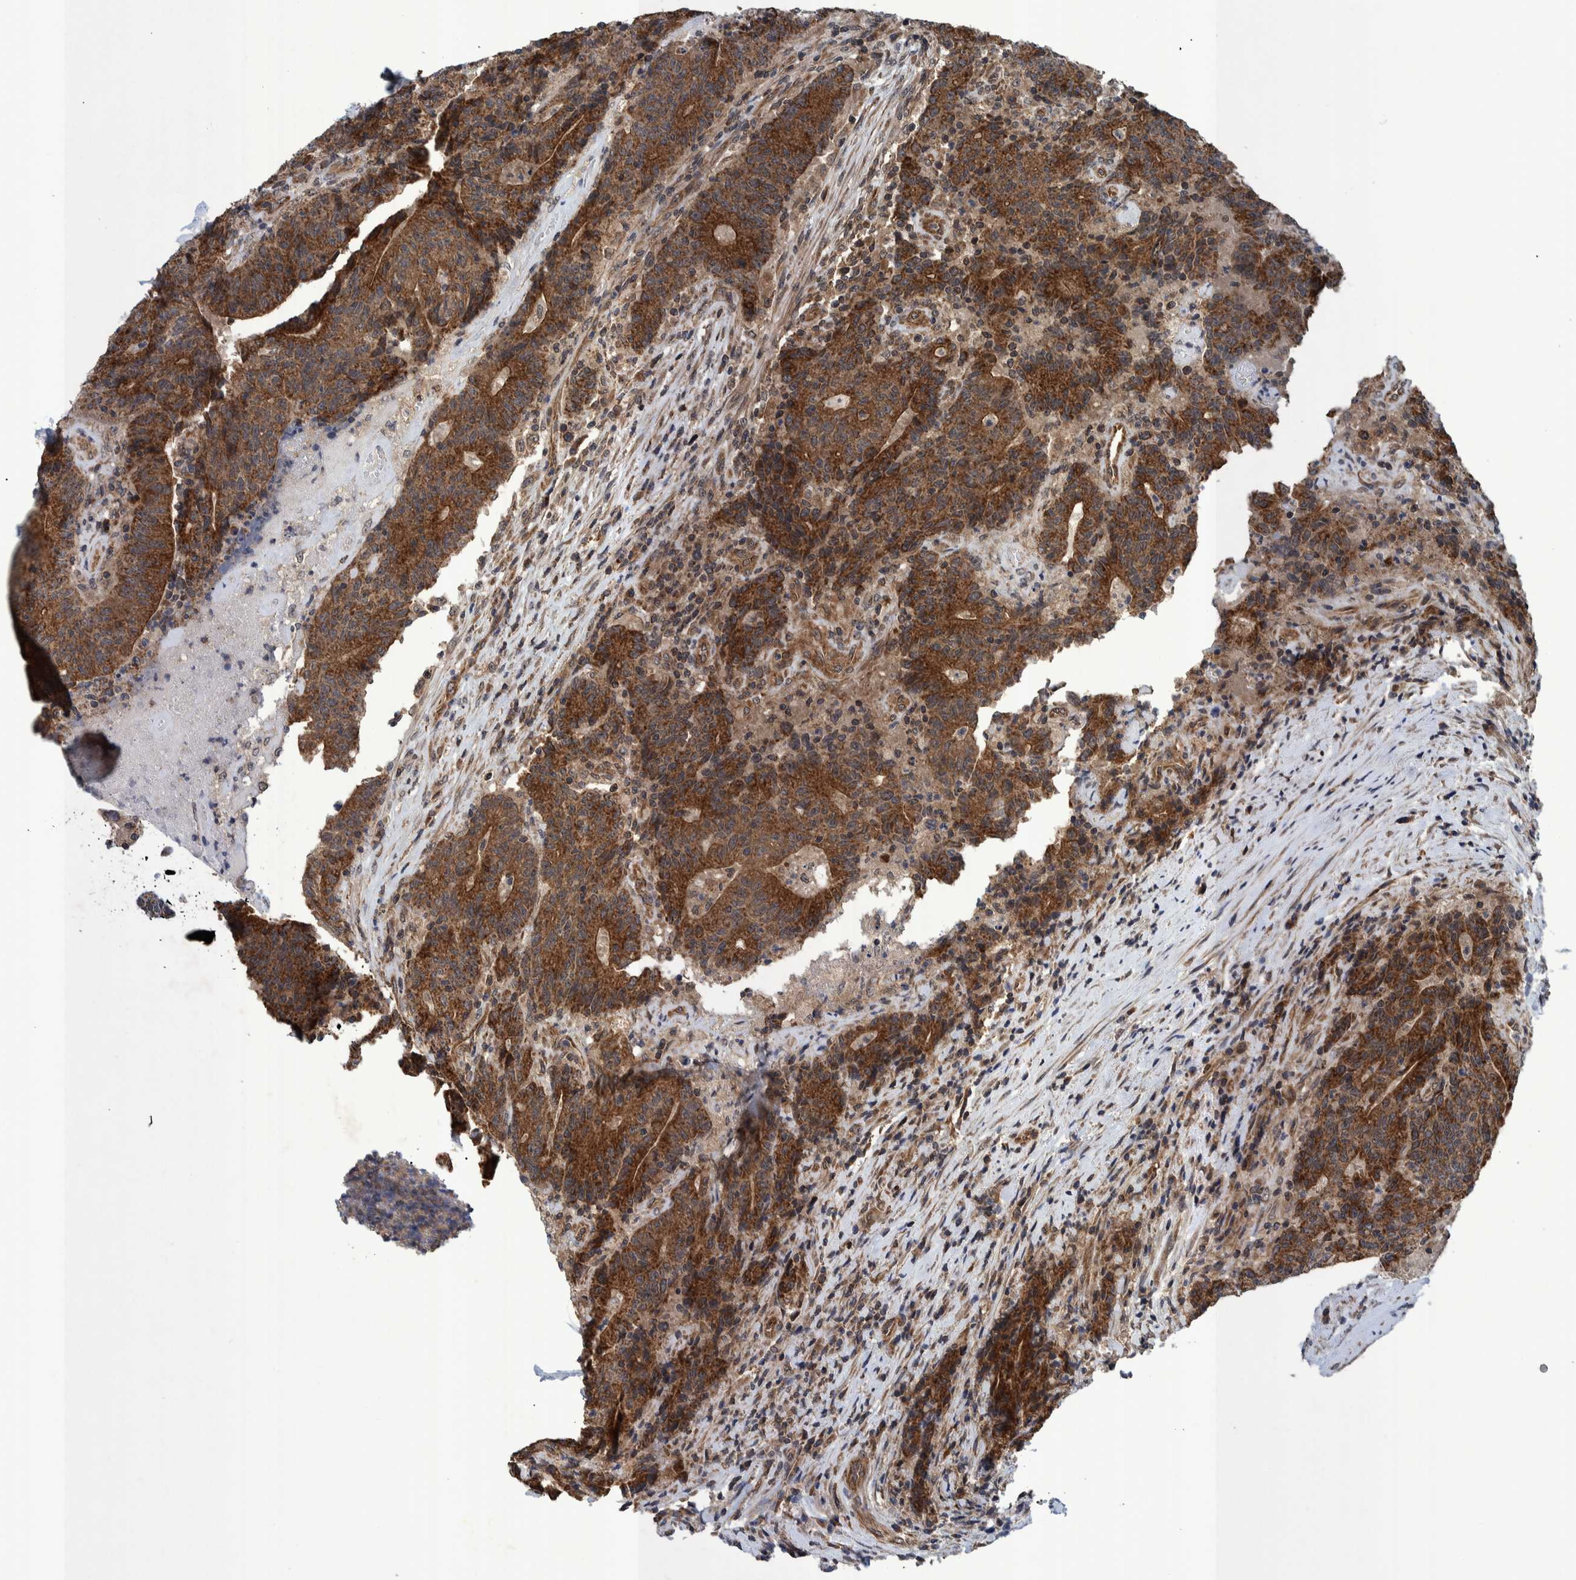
{"staining": {"intensity": "strong", "quantity": ">75%", "location": "cytoplasmic/membranous"}, "tissue": "colorectal cancer", "cell_type": "Tumor cells", "image_type": "cancer", "snomed": [{"axis": "morphology", "description": "Normal tissue, NOS"}, {"axis": "morphology", "description": "Adenocarcinoma, NOS"}, {"axis": "topography", "description": "Colon"}], "caption": "This histopathology image reveals colorectal cancer stained with immunohistochemistry to label a protein in brown. The cytoplasmic/membranous of tumor cells show strong positivity for the protein. Nuclei are counter-stained blue.", "gene": "MRPS7", "patient": {"sex": "female", "age": 75}}